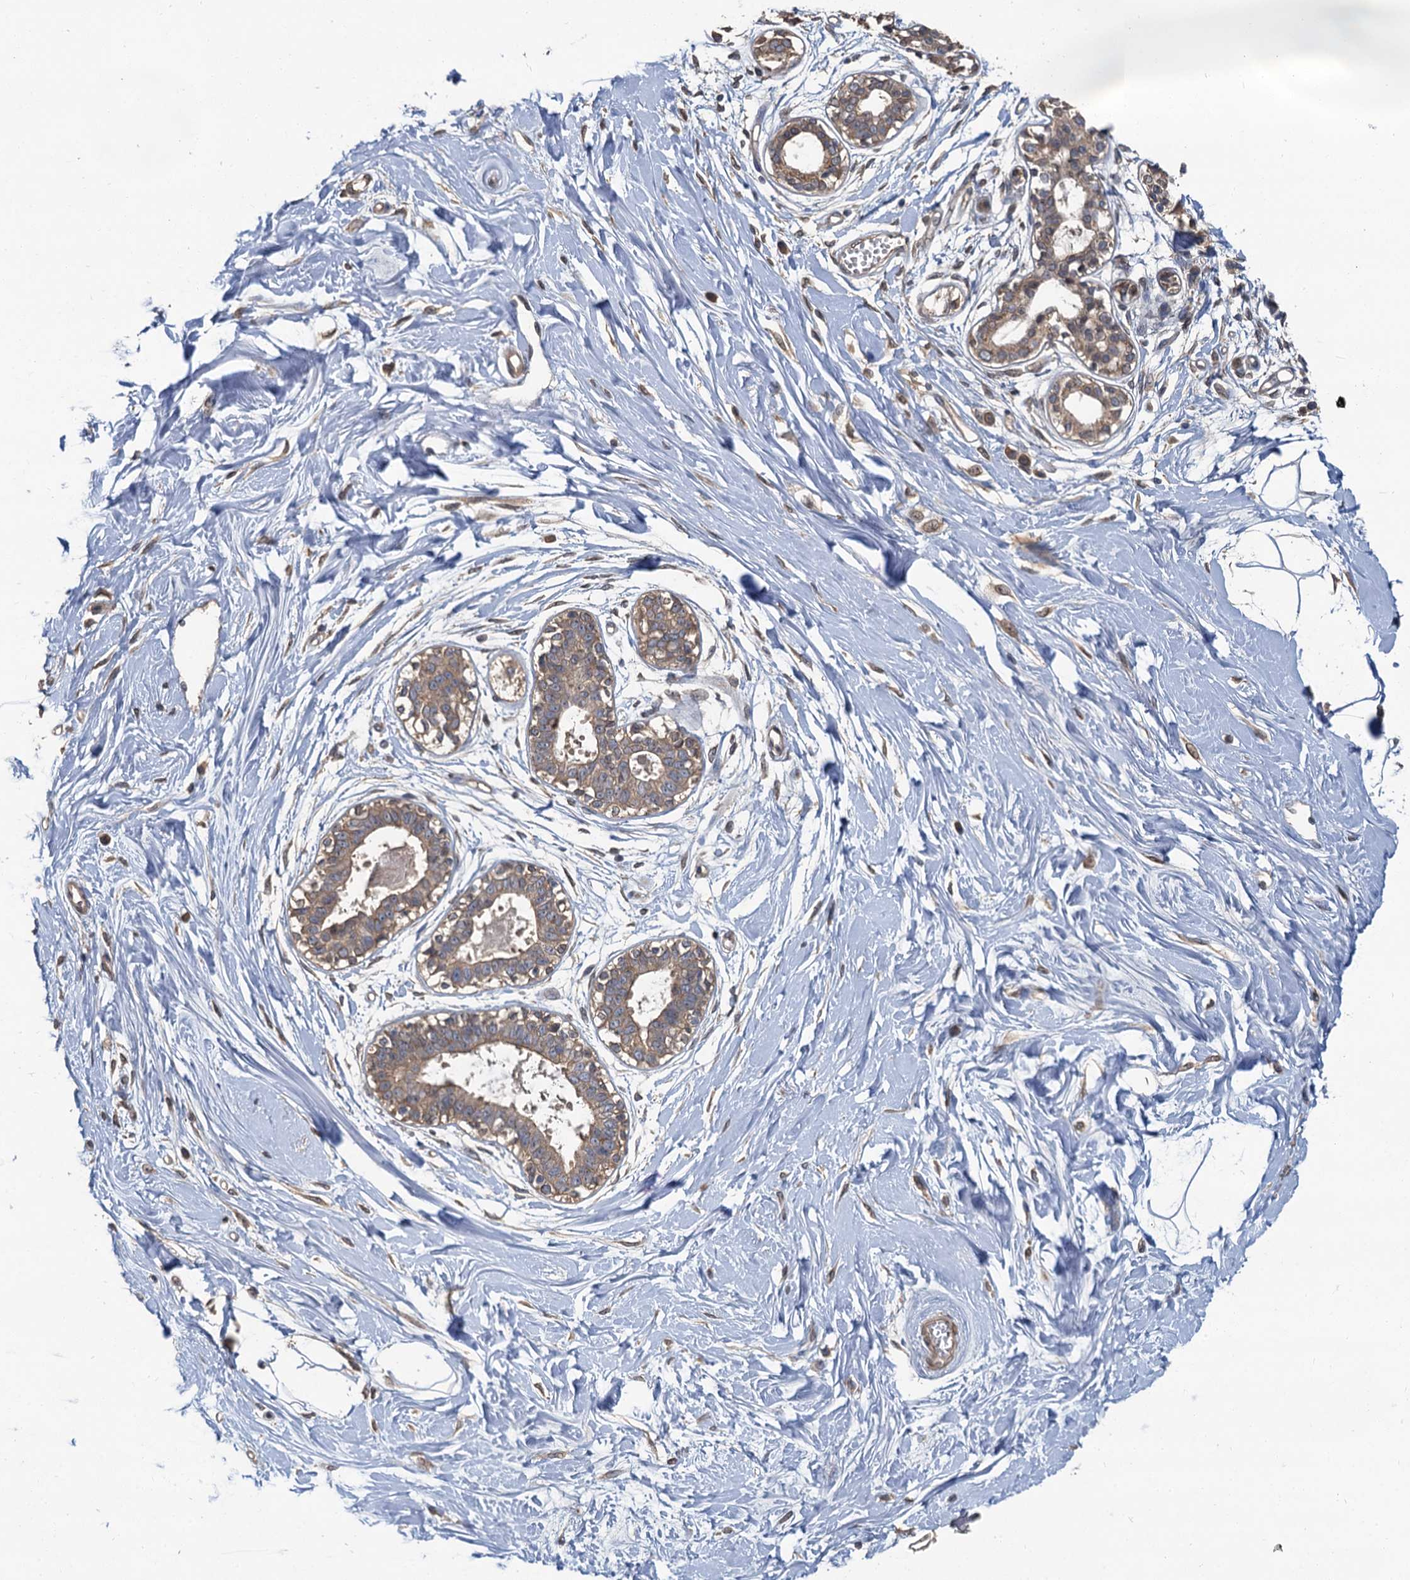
{"staining": {"intensity": "negative", "quantity": "none", "location": "none"}, "tissue": "breast", "cell_type": "Adipocytes", "image_type": "normal", "snomed": [{"axis": "morphology", "description": "Normal tissue, NOS"}, {"axis": "topography", "description": "Breast"}], "caption": "The IHC micrograph has no significant staining in adipocytes of breast. (DAB immunohistochemistry, high magnification).", "gene": "ZNF324", "patient": {"sex": "female", "age": 45}}